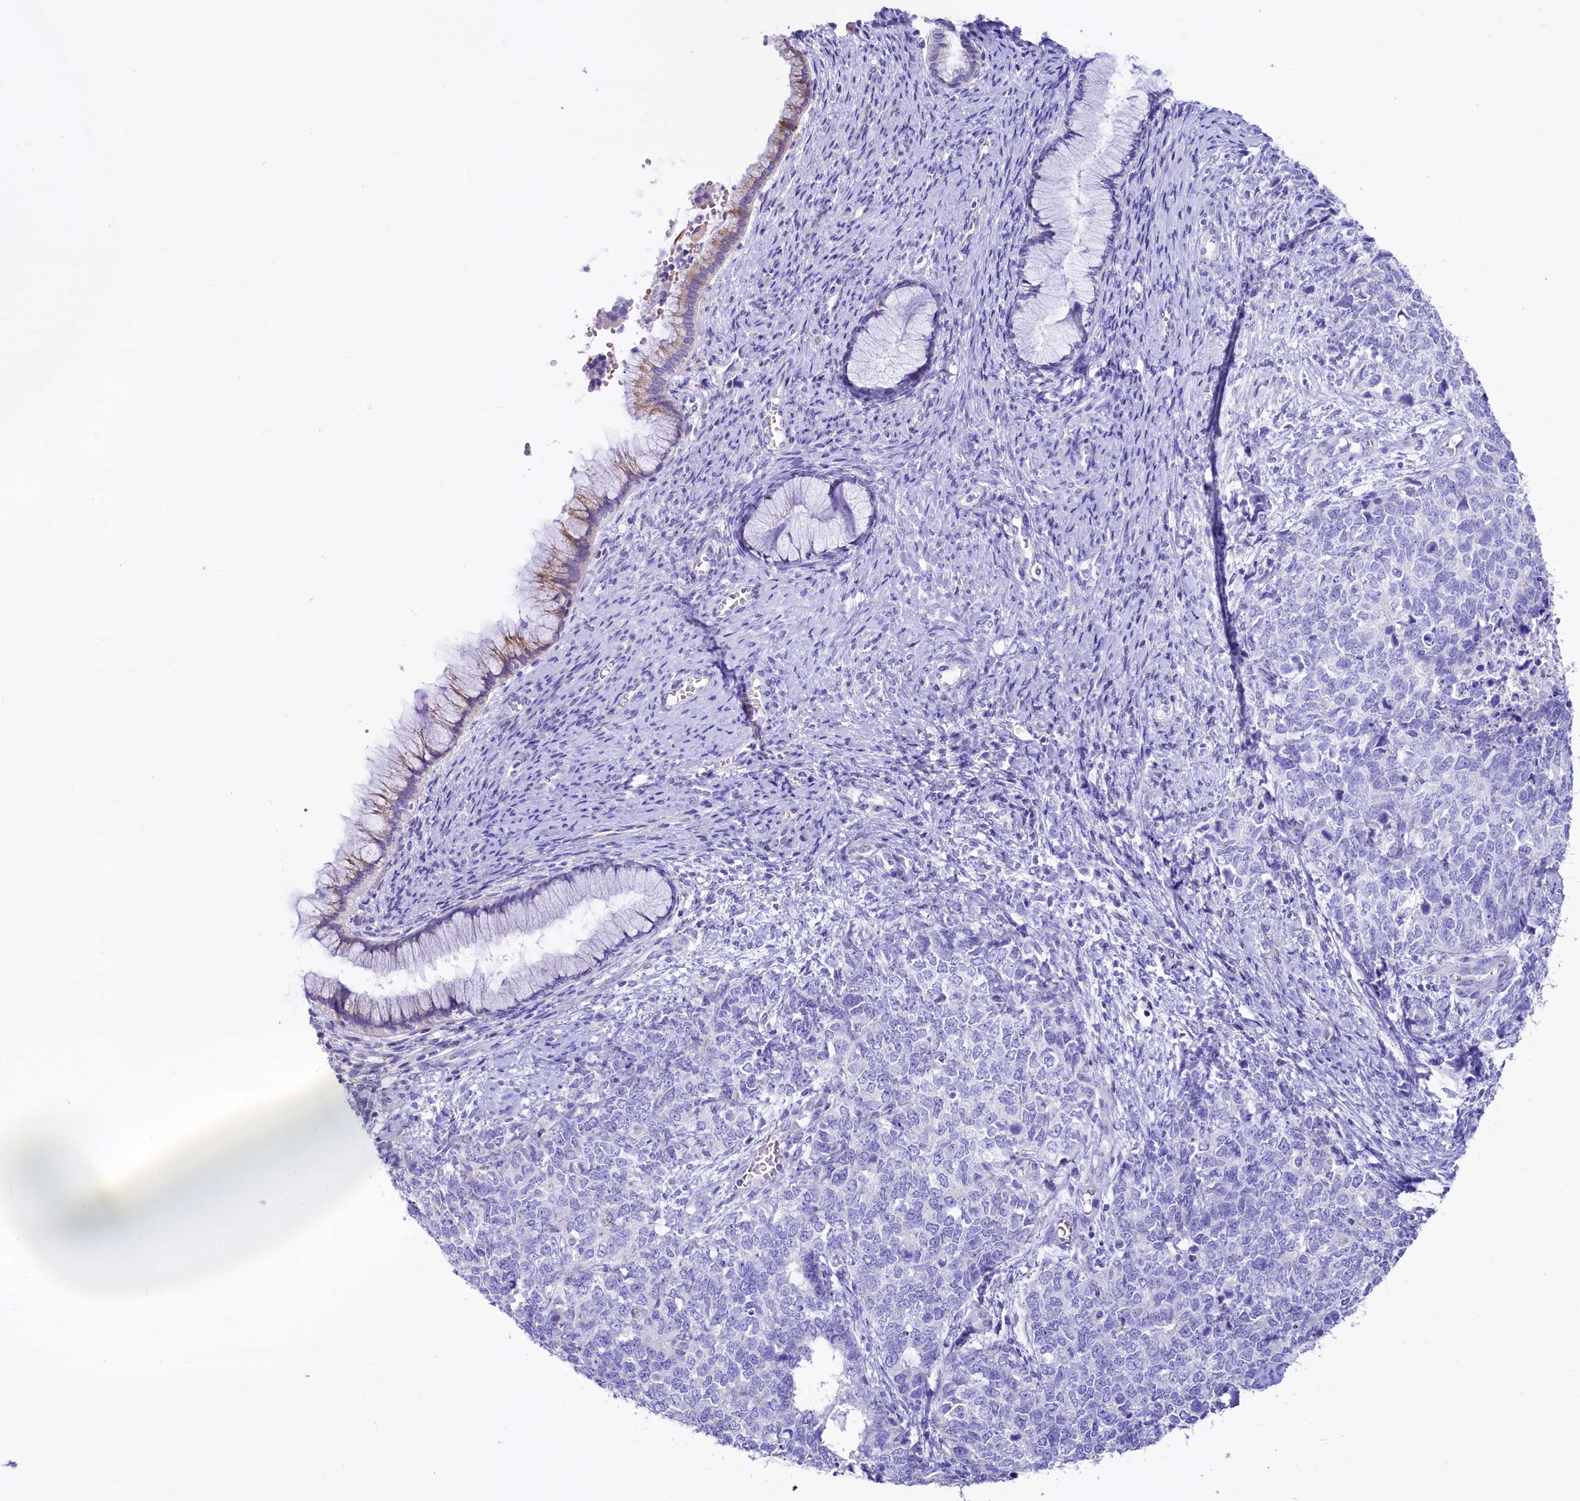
{"staining": {"intensity": "negative", "quantity": "none", "location": "none"}, "tissue": "cervical cancer", "cell_type": "Tumor cells", "image_type": "cancer", "snomed": [{"axis": "morphology", "description": "Squamous cell carcinoma, NOS"}, {"axis": "topography", "description": "Cervix"}], "caption": "Image shows no protein expression in tumor cells of cervical cancer (squamous cell carcinoma) tissue.", "gene": "RBP3", "patient": {"sex": "female", "age": 63}}